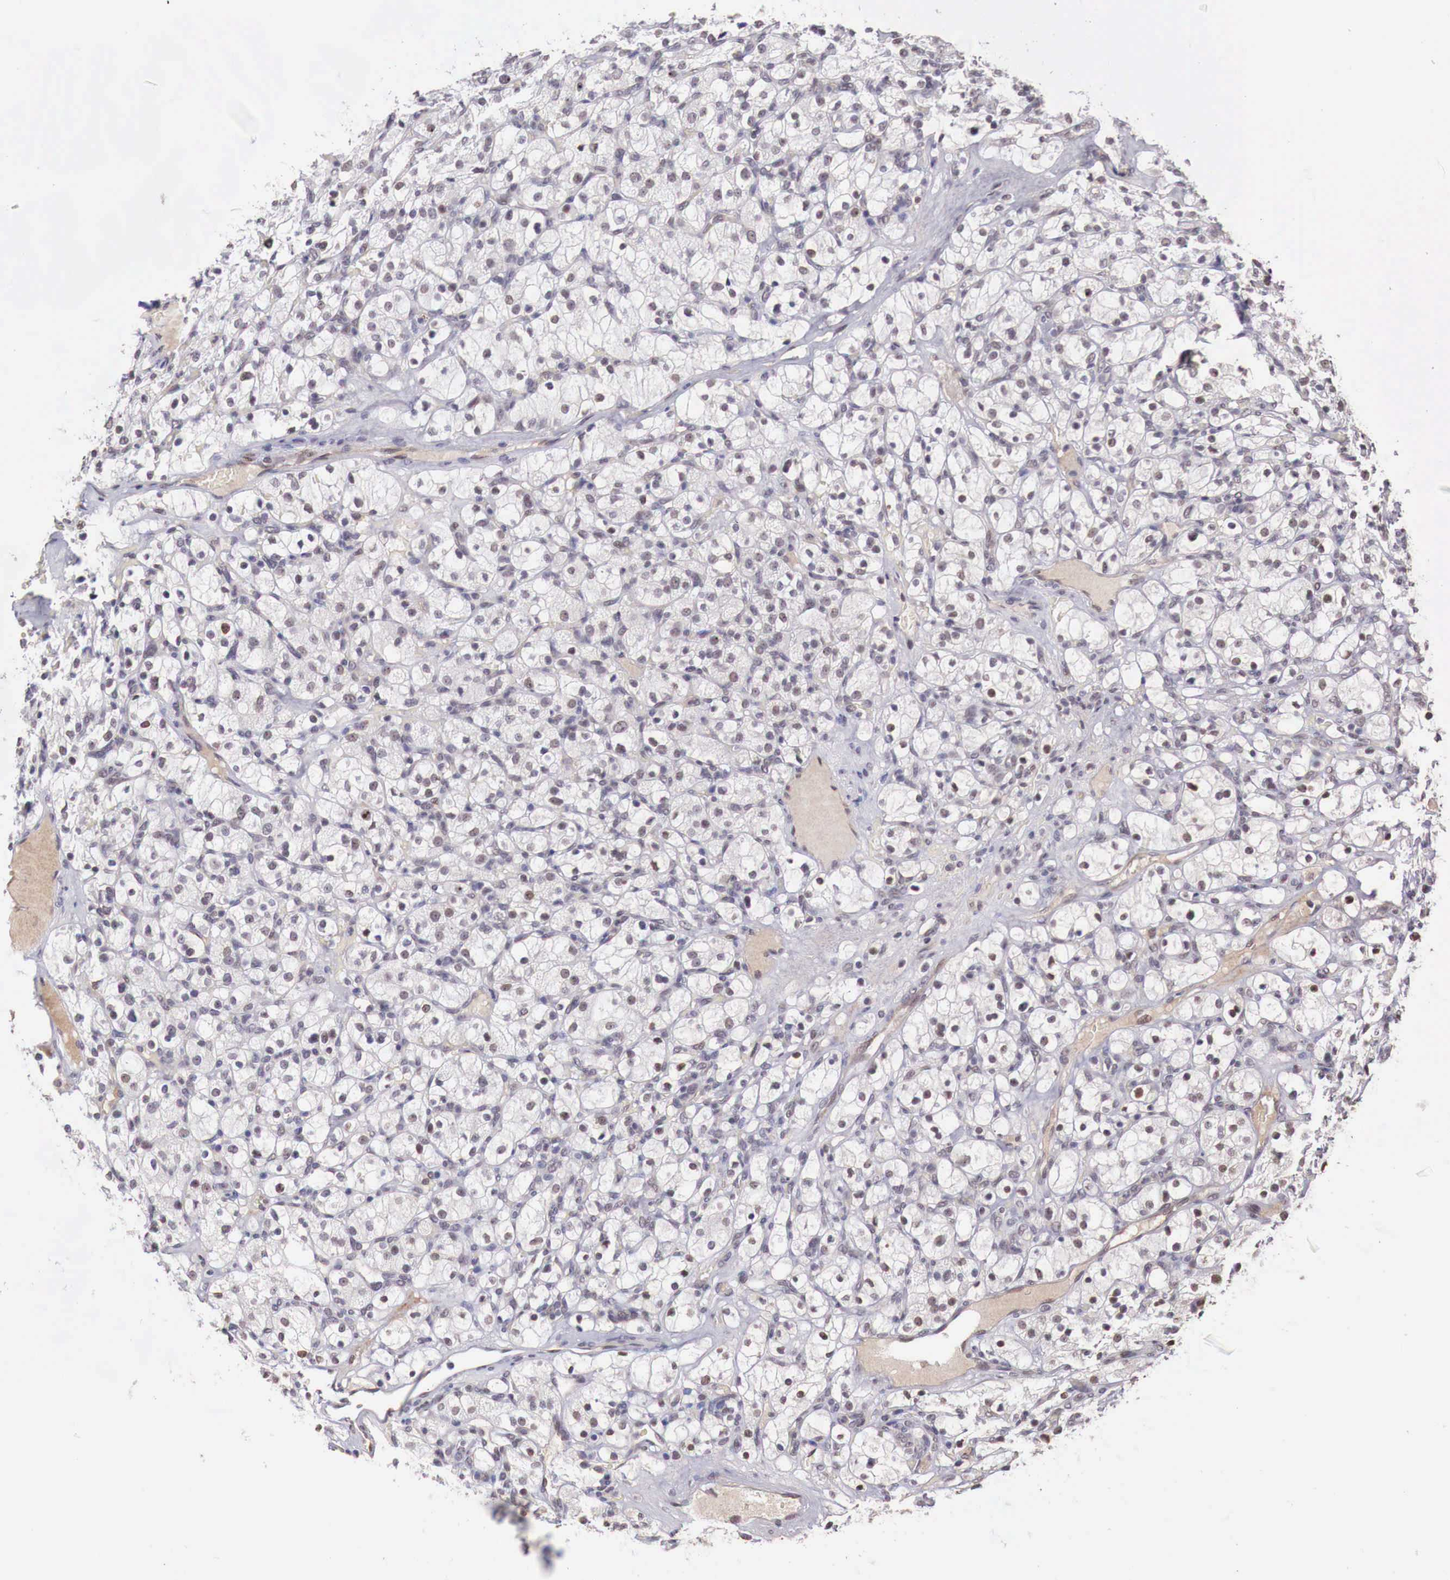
{"staining": {"intensity": "weak", "quantity": "25%-75%", "location": "nuclear"}, "tissue": "renal cancer", "cell_type": "Tumor cells", "image_type": "cancer", "snomed": [{"axis": "morphology", "description": "Adenocarcinoma, NOS"}, {"axis": "topography", "description": "Kidney"}], "caption": "Brown immunohistochemical staining in human renal cancer displays weak nuclear staining in approximately 25%-75% of tumor cells. (brown staining indicates protein expression, while blue staining denotes nuclei).", "gene": "FOXP2", "patient": {"sex": "female", "age": 83}}